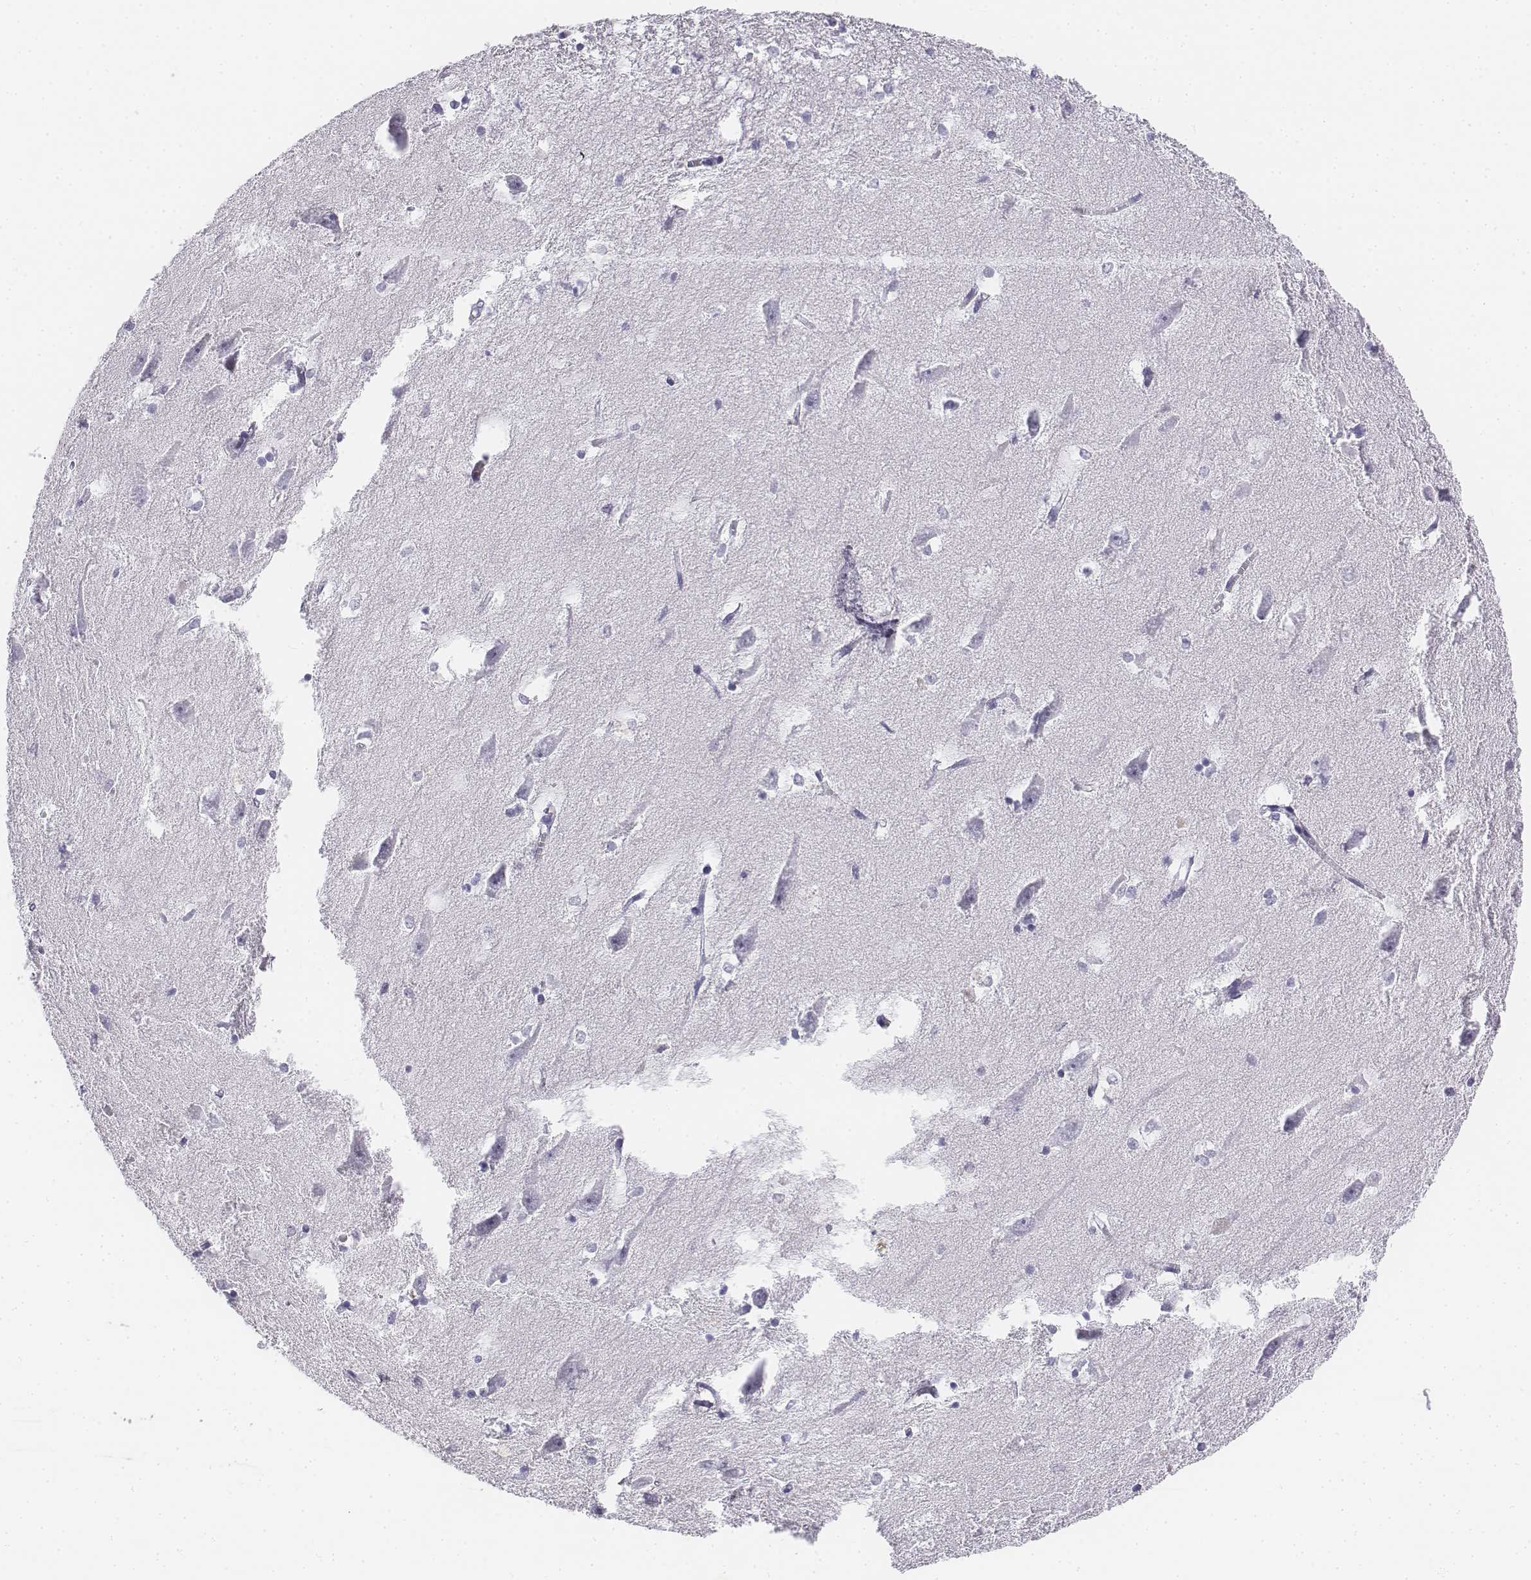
{"staining": {"intensity": "negative", "quantity": "none", "location": "none"}, "tissue": "hippocampus", "cell_type": "Glial cells", "image_type": "normal", "snomed": [{"axis": "morphology", "description": "Normal tissue, NOS"}, {"axis": "topography", "description": "Lateral ventricle wall"}, {"axis": "topography", "description": "Hippocampus"}], "caption": "Immunohistochemical staining of normal hippocampus reveals no significant positivity in glial cells.", "gene": "UCN2", "patient": {"sex": "female", "age": 63}}